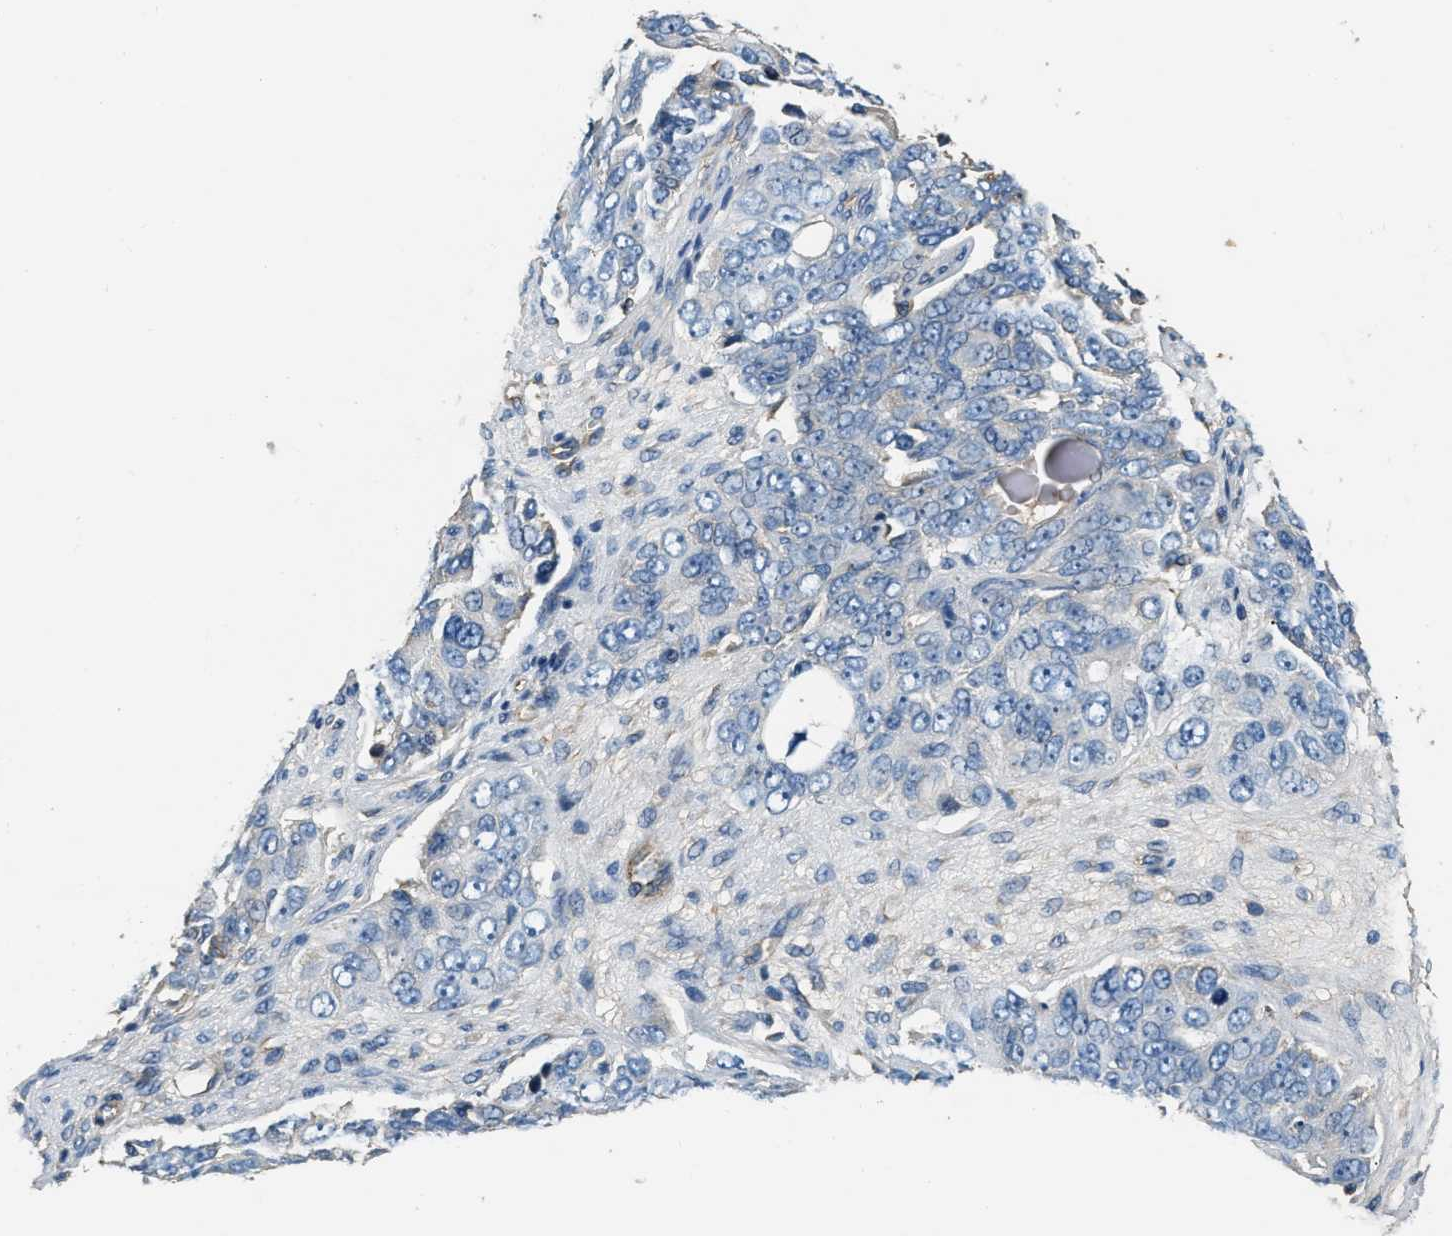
{"staining": {"intensity": "negative", "quantity": "none", "location": "none"}, "tissue": "ovarian cancer", "cell_type": "Tumor cells", "image_type": "cancer", "snomed": [{"axis": "morphology", "description": "Carcinoma, endometroid"}, {"axis": "topography", "description": "Ovary"}], "caption": "This photomicrograph is of ovarian cancer (endometroid carcinoma) stained with immunohistochemistry (IHC) to label a protein in brown with the nuclei are counter-stained blue. There is no expression in tumor cells. (Brightfield microscopy of DAB (3,3'-diaminobenzidine) immunohistochemistry (IHC) at high magnification).", "gene": "EEA1", "patient": {"sex": "female", "age": 51}}